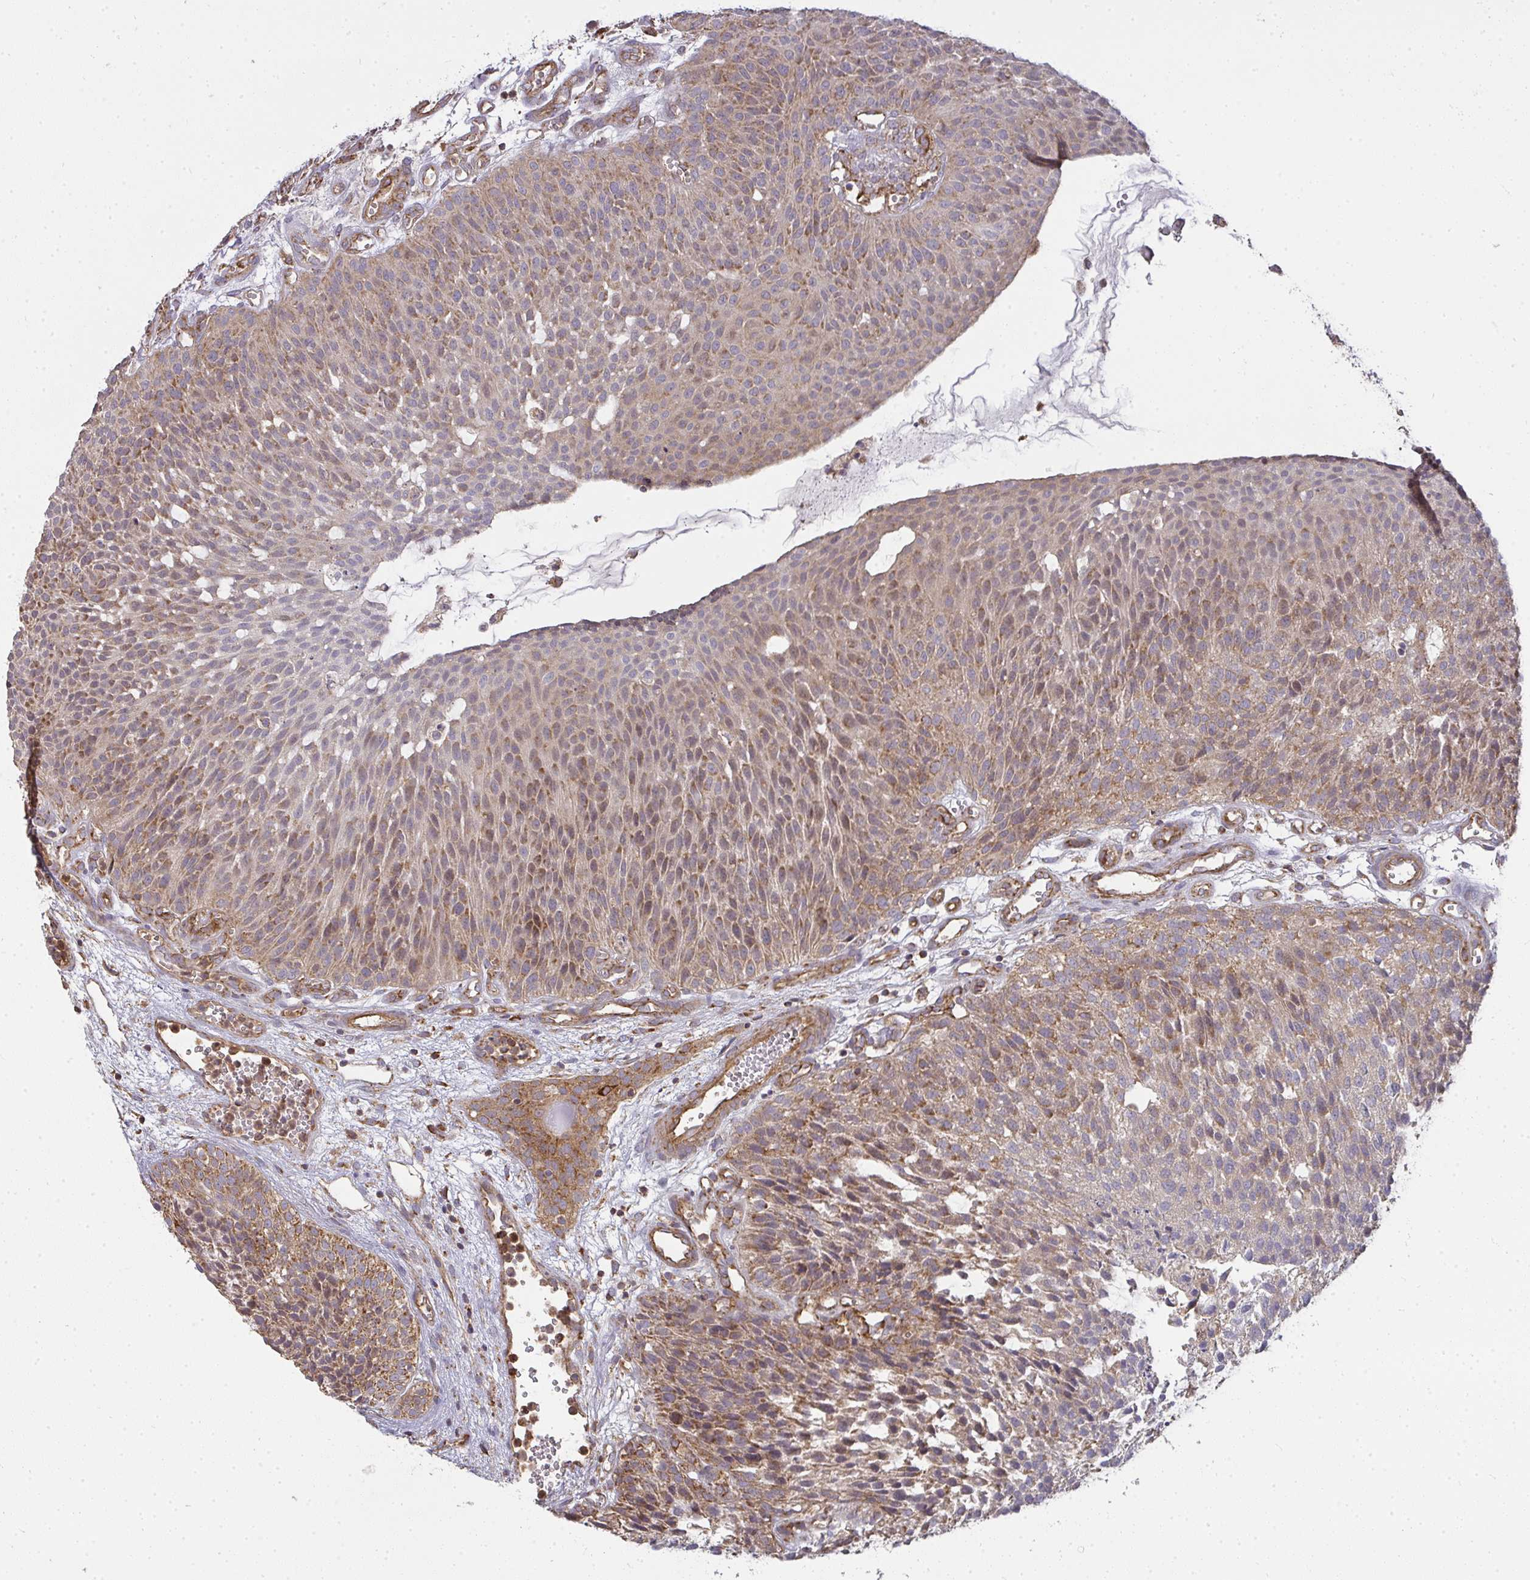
{"staining": {"intensity": "moderate", "quantity": ">75%", "location": "cytoplasmic/membranous,nuclear"}, "tissue": "urothelial cancer", "cell_type": "Tumor cells", "image_type": "cancer", "snomed": [{"axis": "morphology", "description": "Urothelial carcinoma, NOS"}, {"axis": "topography", "description": "Urinary bladder"}], "caption": "Immunohistochemistry (IHC) micrograph of neoplastic tissue: human transitional cell carcinoma stained using IHC shows medium levels of moderate protein expression localized specifically in the cytoplasmic/membranous and nuclear of tumor cells, appearing as a cytoplasmic/membranous and nuclear brown color.", "gene": "B4GALT6", "patient": {"sex": "male", "age": 84}}